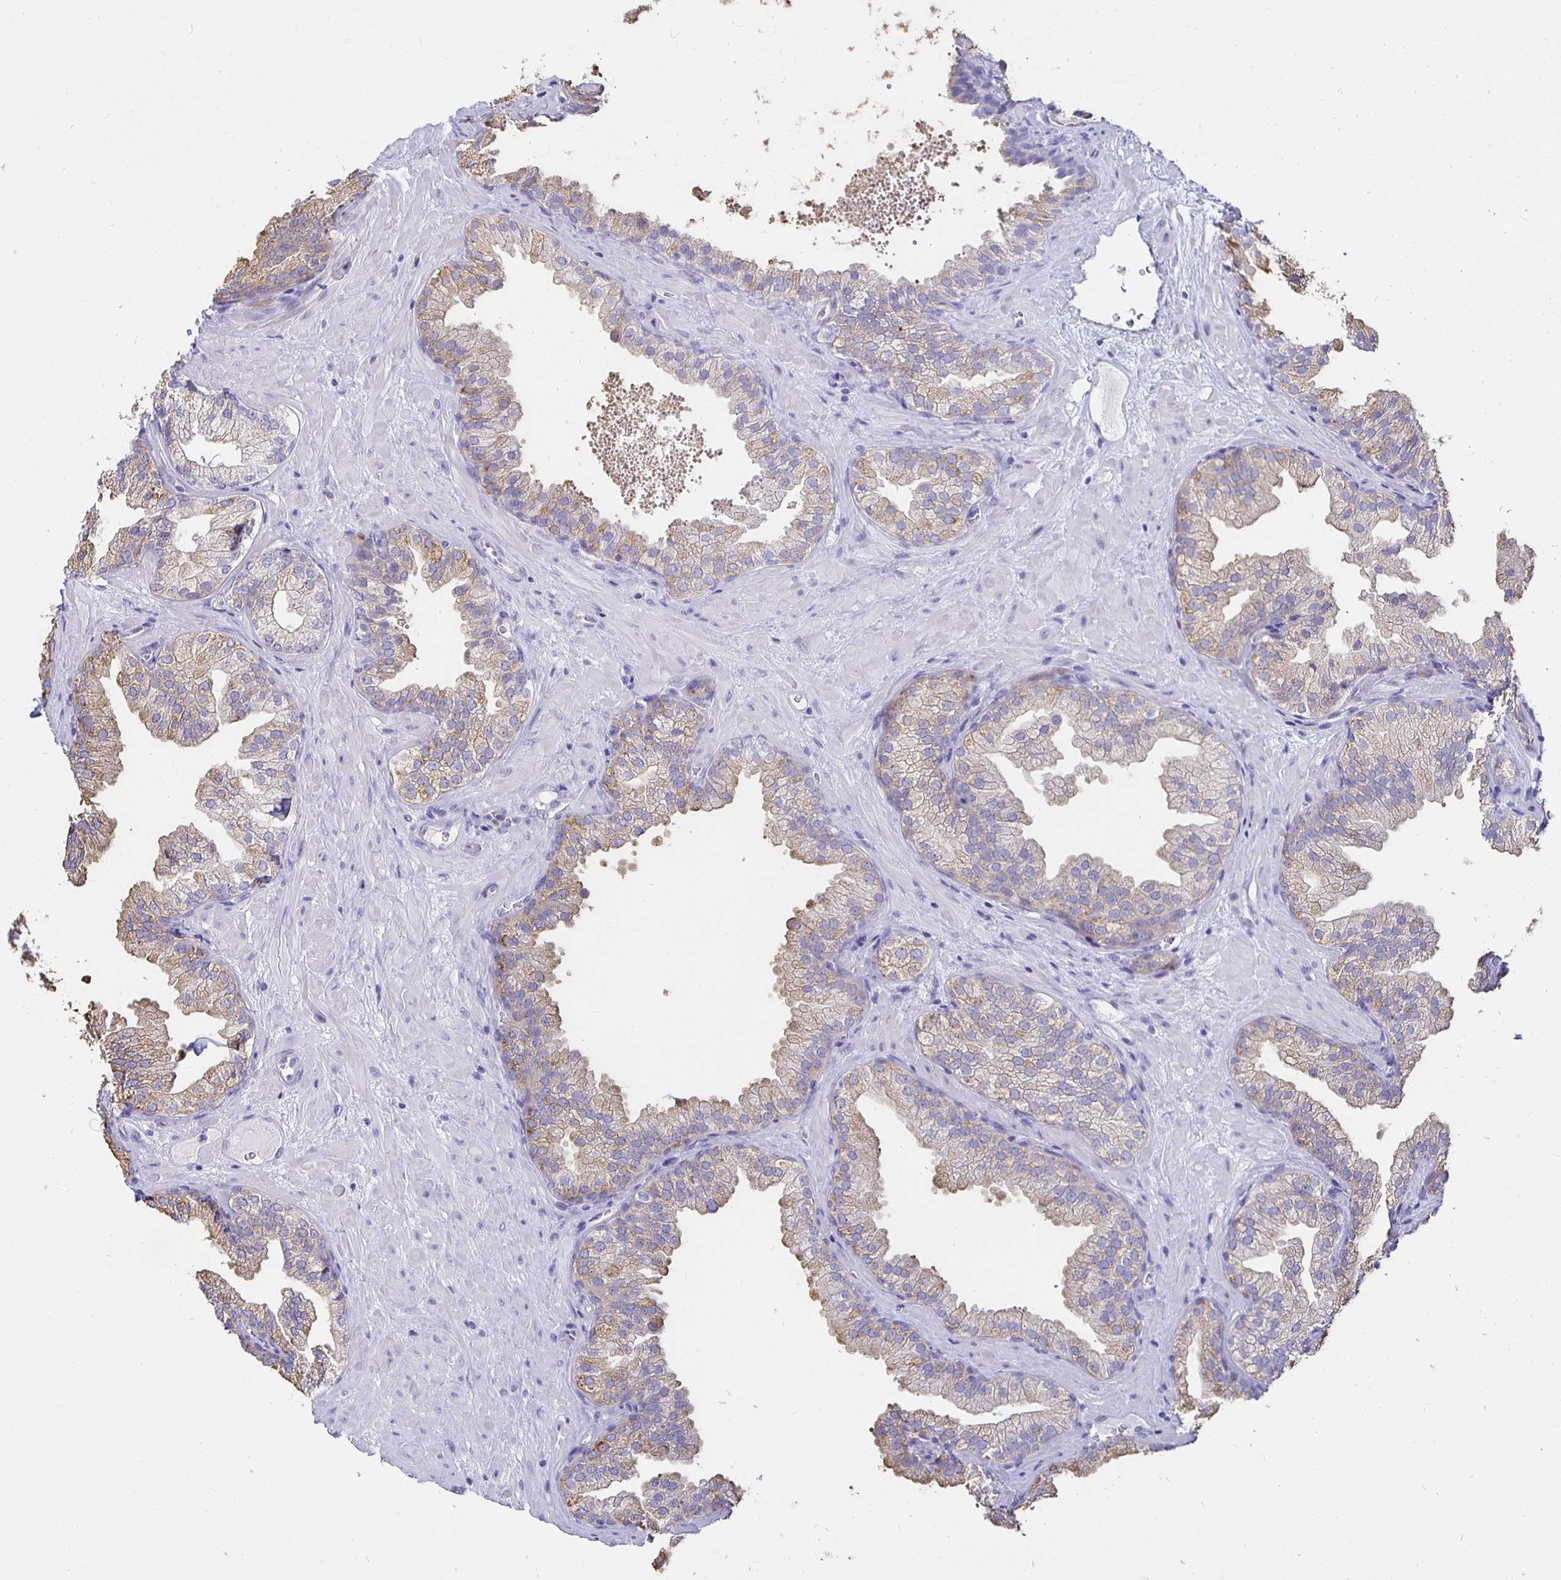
{"staining": {"intensity": "weak", "quantity": "25%-75%", "location": "cytoplasmic/membranous"}, "tissue": "prostate", "cell_type": "Glandular cells", "image_type": "normal", "snomed": [{"axis": "morphology", "description": "Normal tissue, NOS"}, {"axis": "topography", "description": "Prostate"}], "caption": "IHC (DAB) staining of benign human prostate shows weak cytoplasmic/membranous protein expression in approximately 25%-75% of glandular cells.", "gene": "UMOD", "patient": {"sex": "male", "age": 37}}